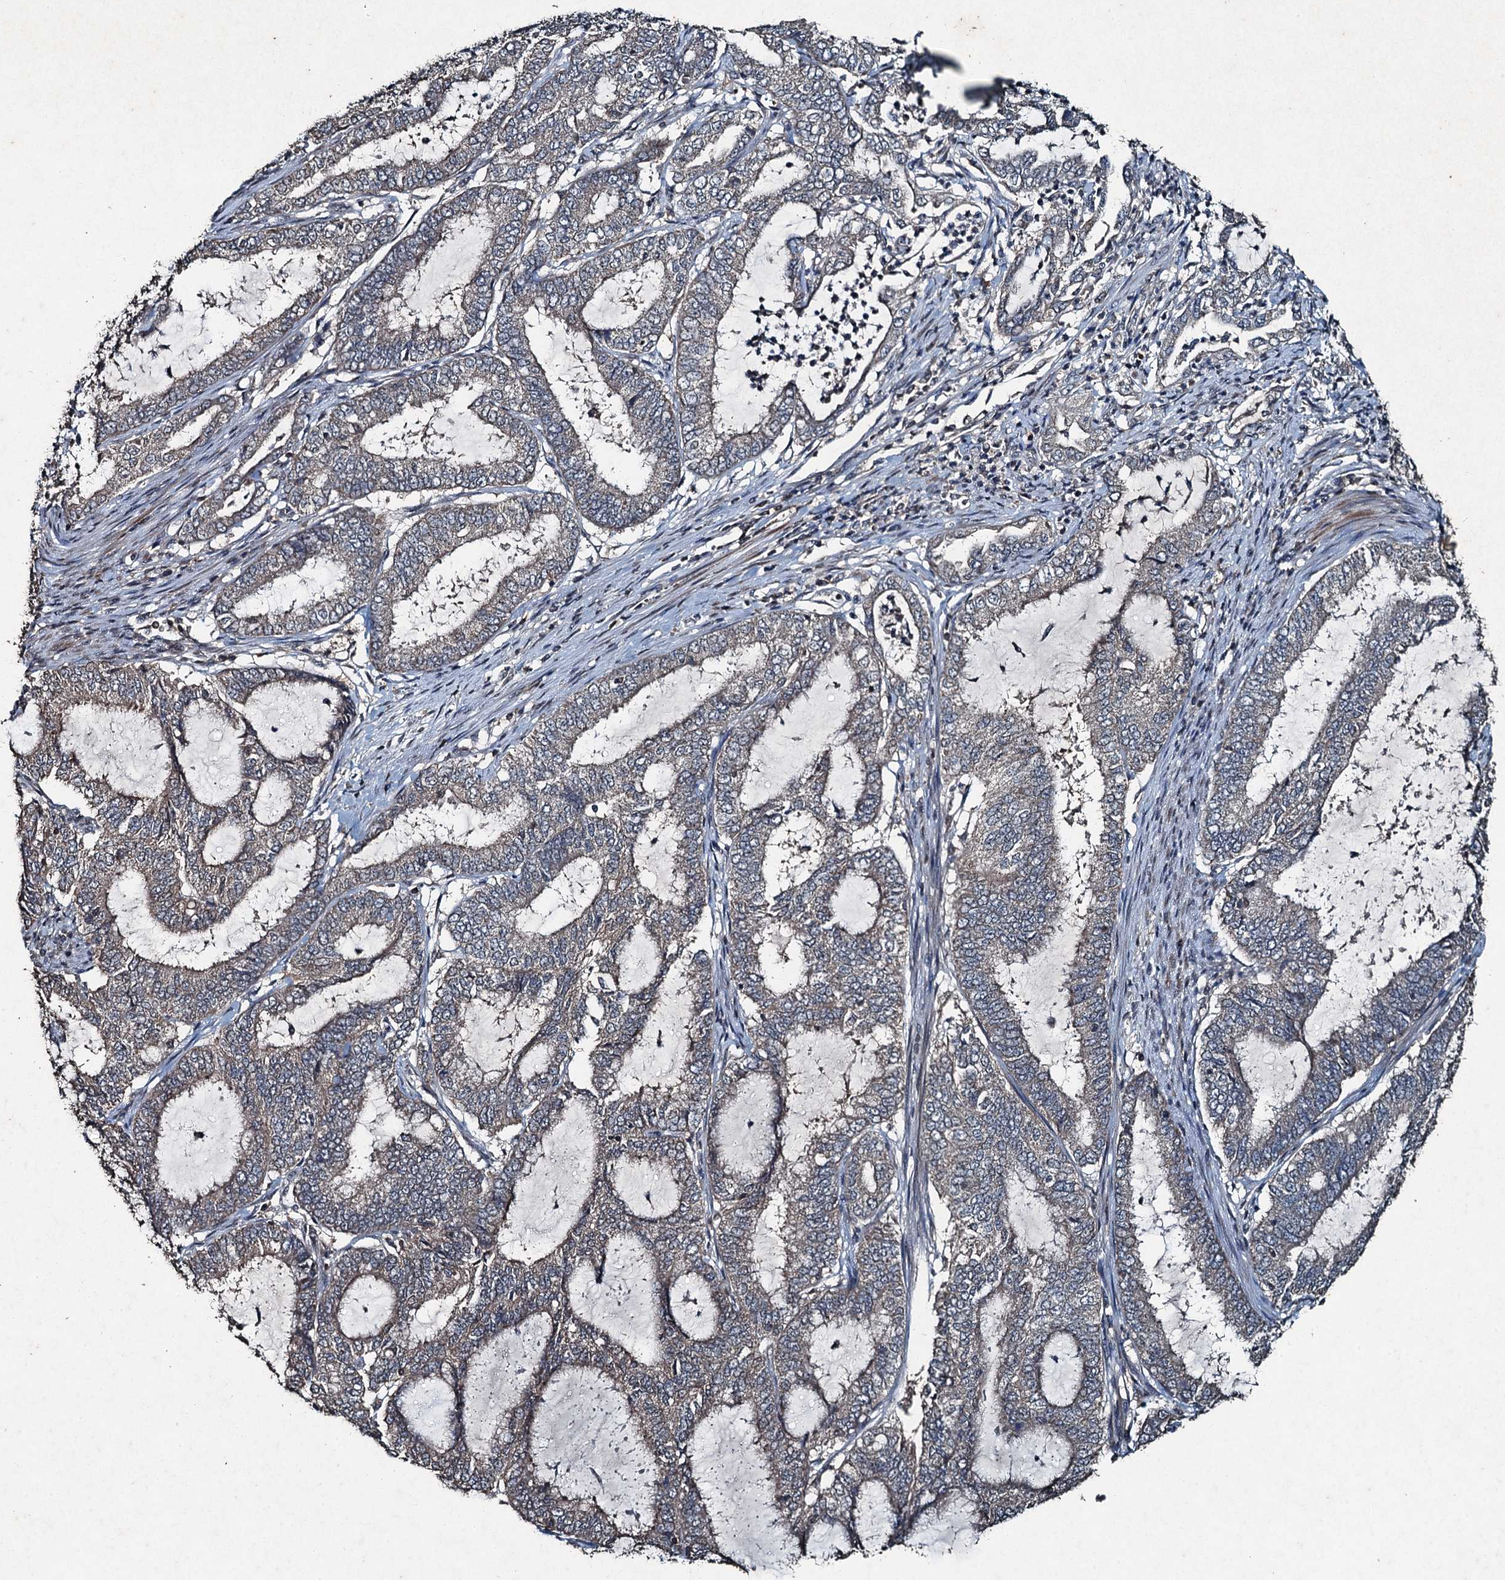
{"staining": {"intensity": "negative", "quantity": "none", "location": "none"}, "tissue": "endometrial cancer", "cell_type": "Tumor cells", "image_type": "cancer", "snomed": [{"axis": "morphology", "description": "Adenocarcinoma, NOS"}, {"axis": "topography", "description": "Endometrium"}], "caption": "The histopathology image demonstrates no significant expression in tumor cells of adenocarcinoma (endometrial).", "gene": "TCTN1", "patient": {"sex": "female", "age": 51}}